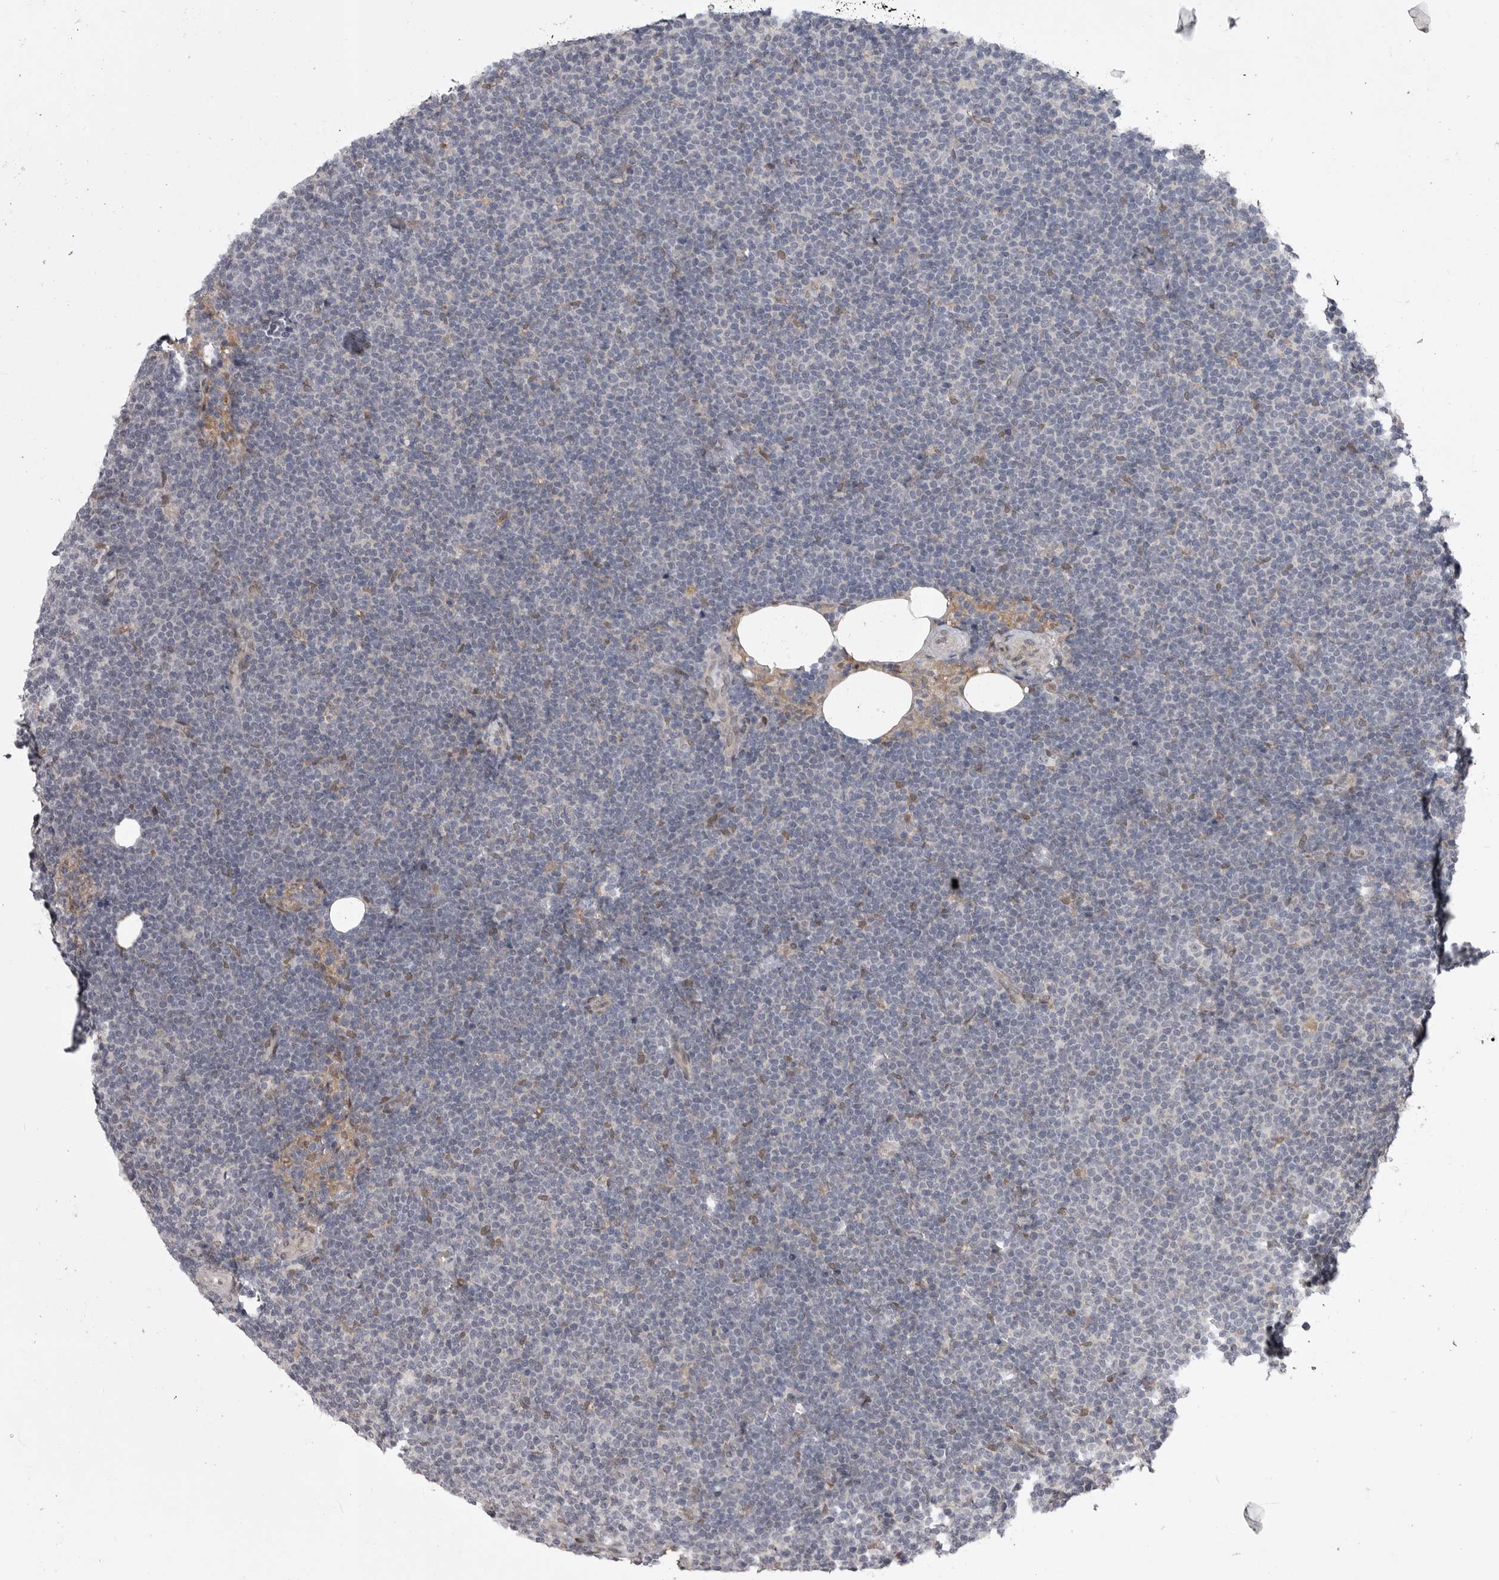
{"staining": {"intensity": "negative", "quantity": "none", "location": "none"}, "tissue": "lymphoma", "cell_type": "Tumor cells", "image_type": "cancer", "snomed": [{"axis": "morphology", "description": "Malignant lymphoma, non-Hodgkin's type, Low grade"}, {"axis": "topography", "description": "Lymph node"}], "caption": "Immunohistochemistry (IHC) photomicrograph of low-grade malignant lymphoma, non-Hodgkin's type stained for a protein (brown), which shows no positivity in tumor cells. The staining is performed using DAB brown chromogen with nuclei counter-stained in using hematoxylin.", "gene": "ABL1", "patient": {"sex": "female", "age": 53}}